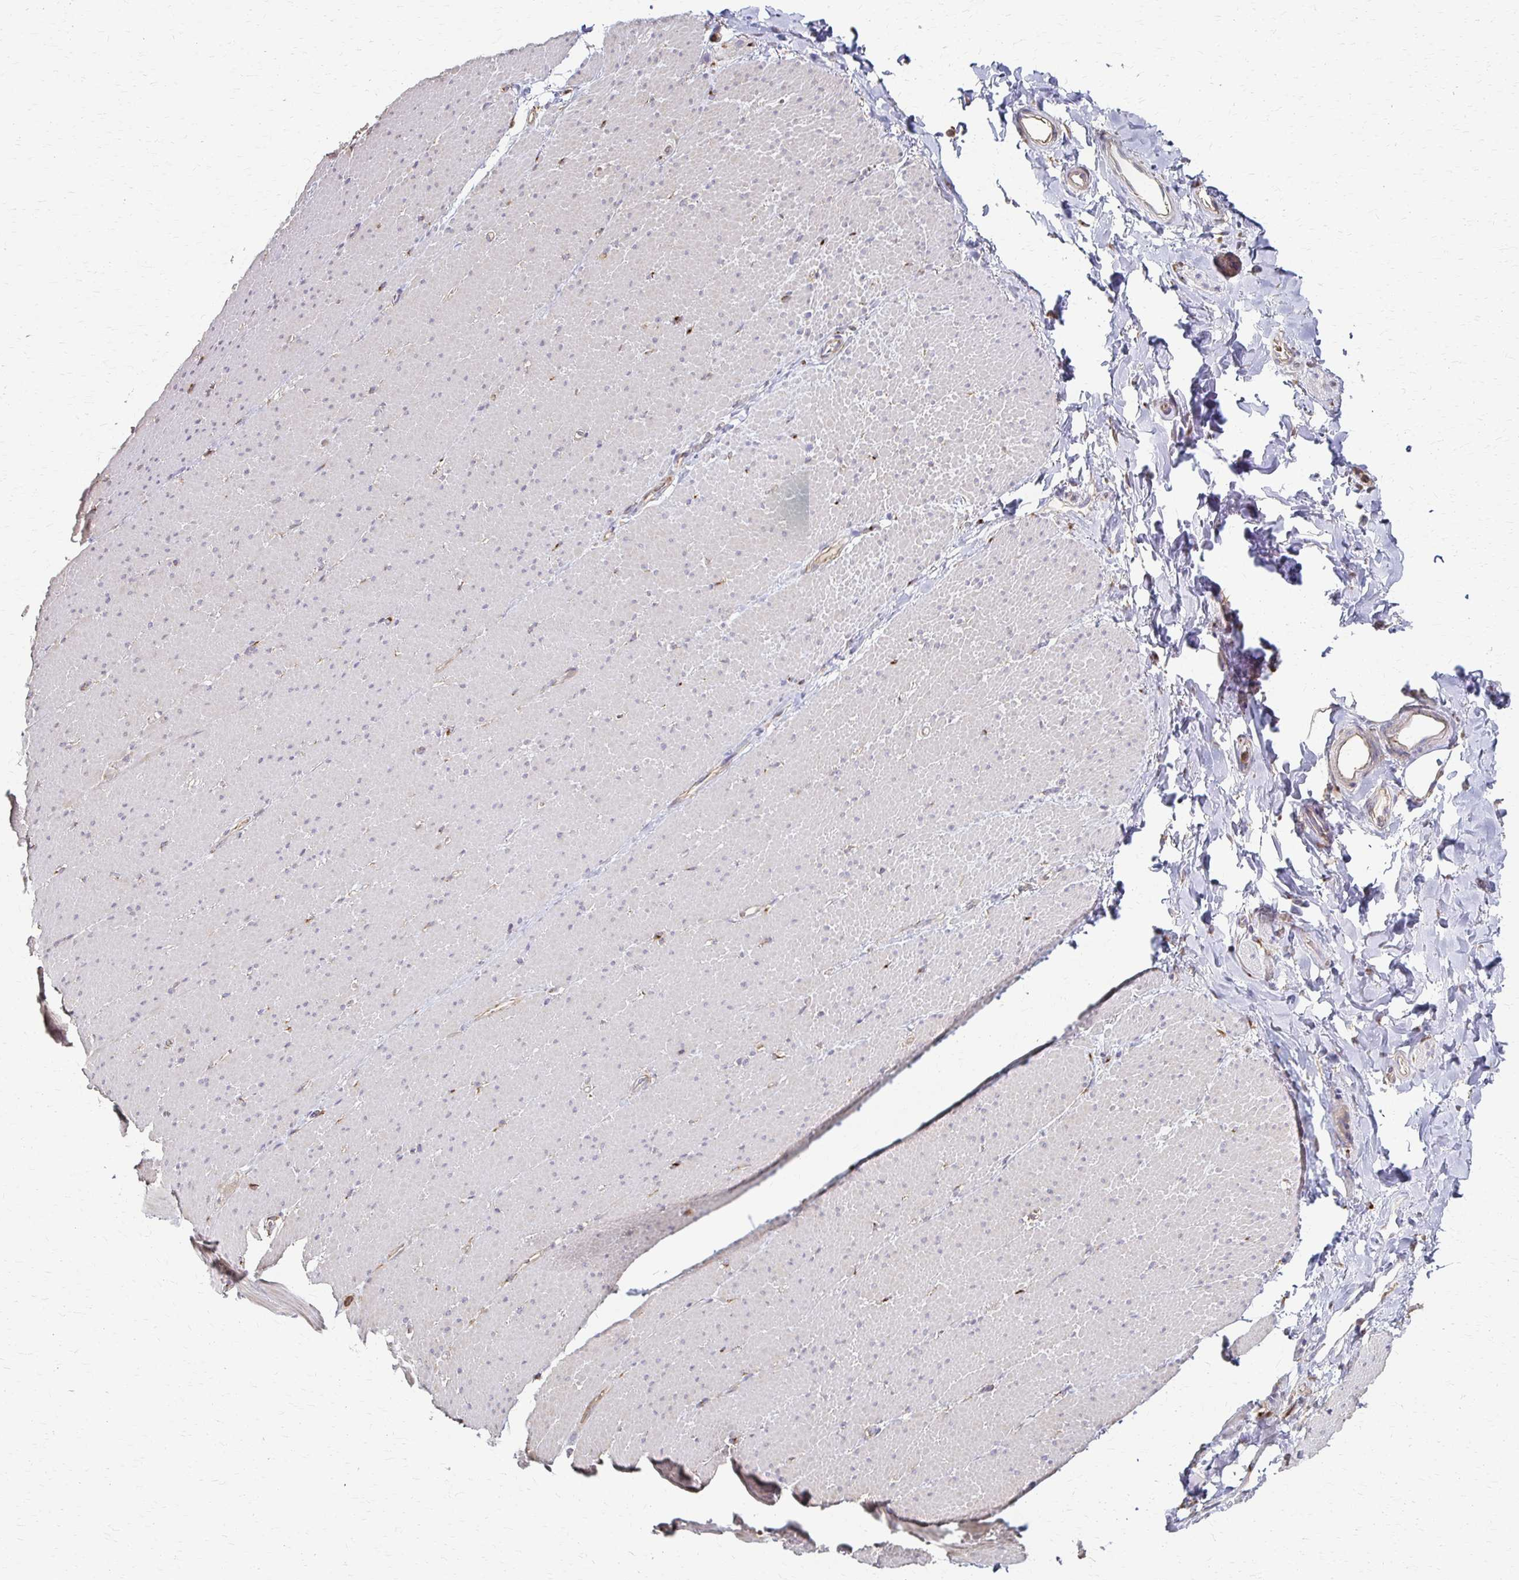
{"staining": {"intensity": "negative", "quantity": "none", "location": "none"}, "tissue": "smooth muscle", "cell_type": "Smooth muscle cells", "image_type": "normal", "snomed": [{"axis": "morphology", "description": "Normal tissue, NOS"}, {"axis": "topography", "description": "Smooth muscle"}, {"axis": "topography", "description": "Rectum"}], "caption": "Image shows no significant protein positivity in smooth muscle cells of benign smooth muscle. (DAB (3,3'-diaminobenzidine) immunohistochemistry (IHC) visualized using brightfield microscopy, high magnification).", "gene": "C1QTNF7", "patient": {"sex": "male", "age": 53}}